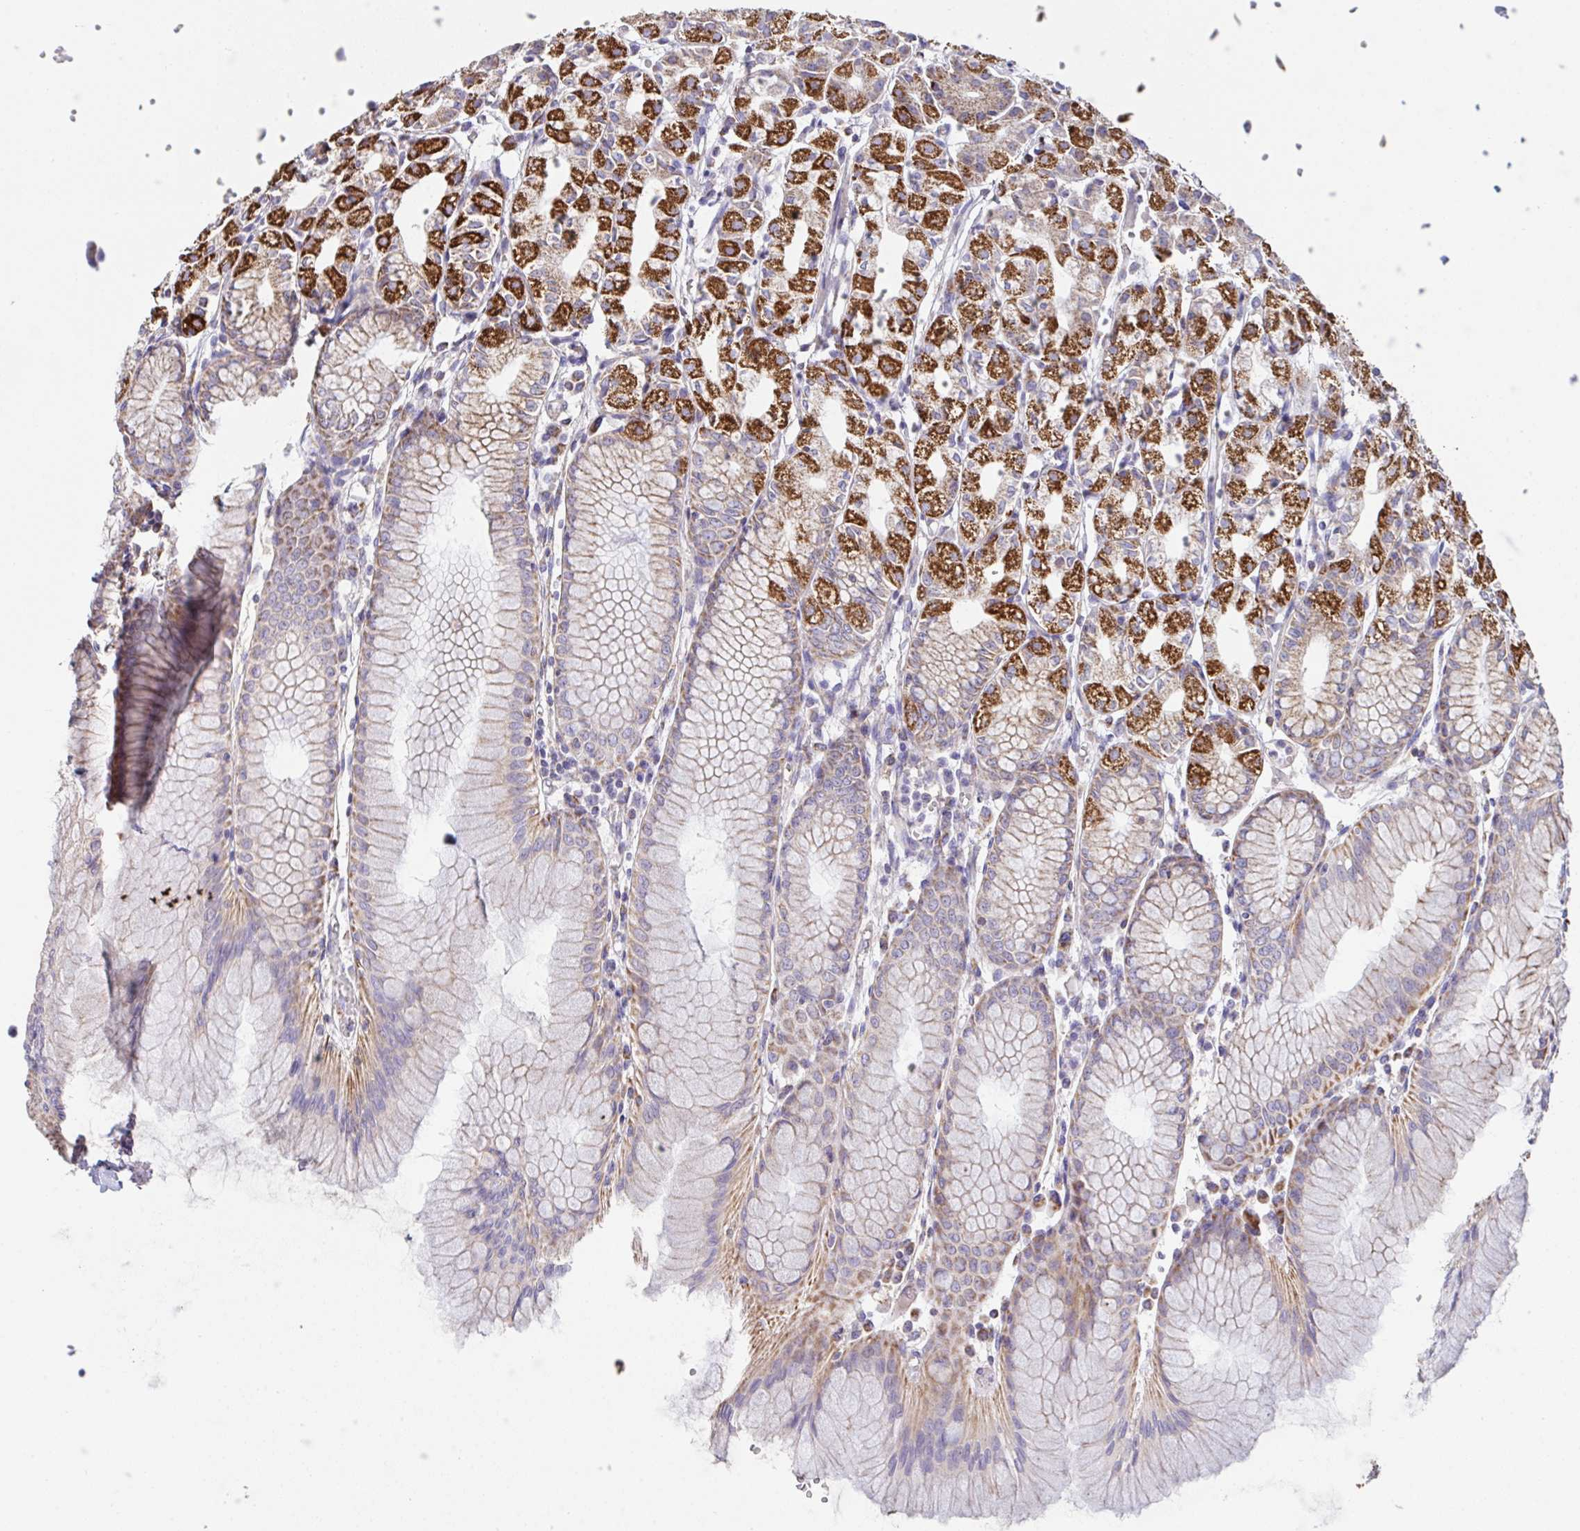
{"staining": {"intensity": "strong", "quantity": "25%-75%", "location": "cytoplasmic/membranous"}, "tissue": "stomach", "cell_type": "Glandular cells", "image_type": "normal", "snomed": [{"axis": "morphology", "description": "Normal tissue, NOS"}, {"axis": "topography", "description": "Stomach"}], "caption": "Immunohistochemical staining of unremarkable stomach reveals 25%-75% levels of strong cytoplasmic/membranous protein expression in approximately 25%-75% of glandular cells.", "gene": "DOK7", "patient": {"sex": "female", "age": 57}}